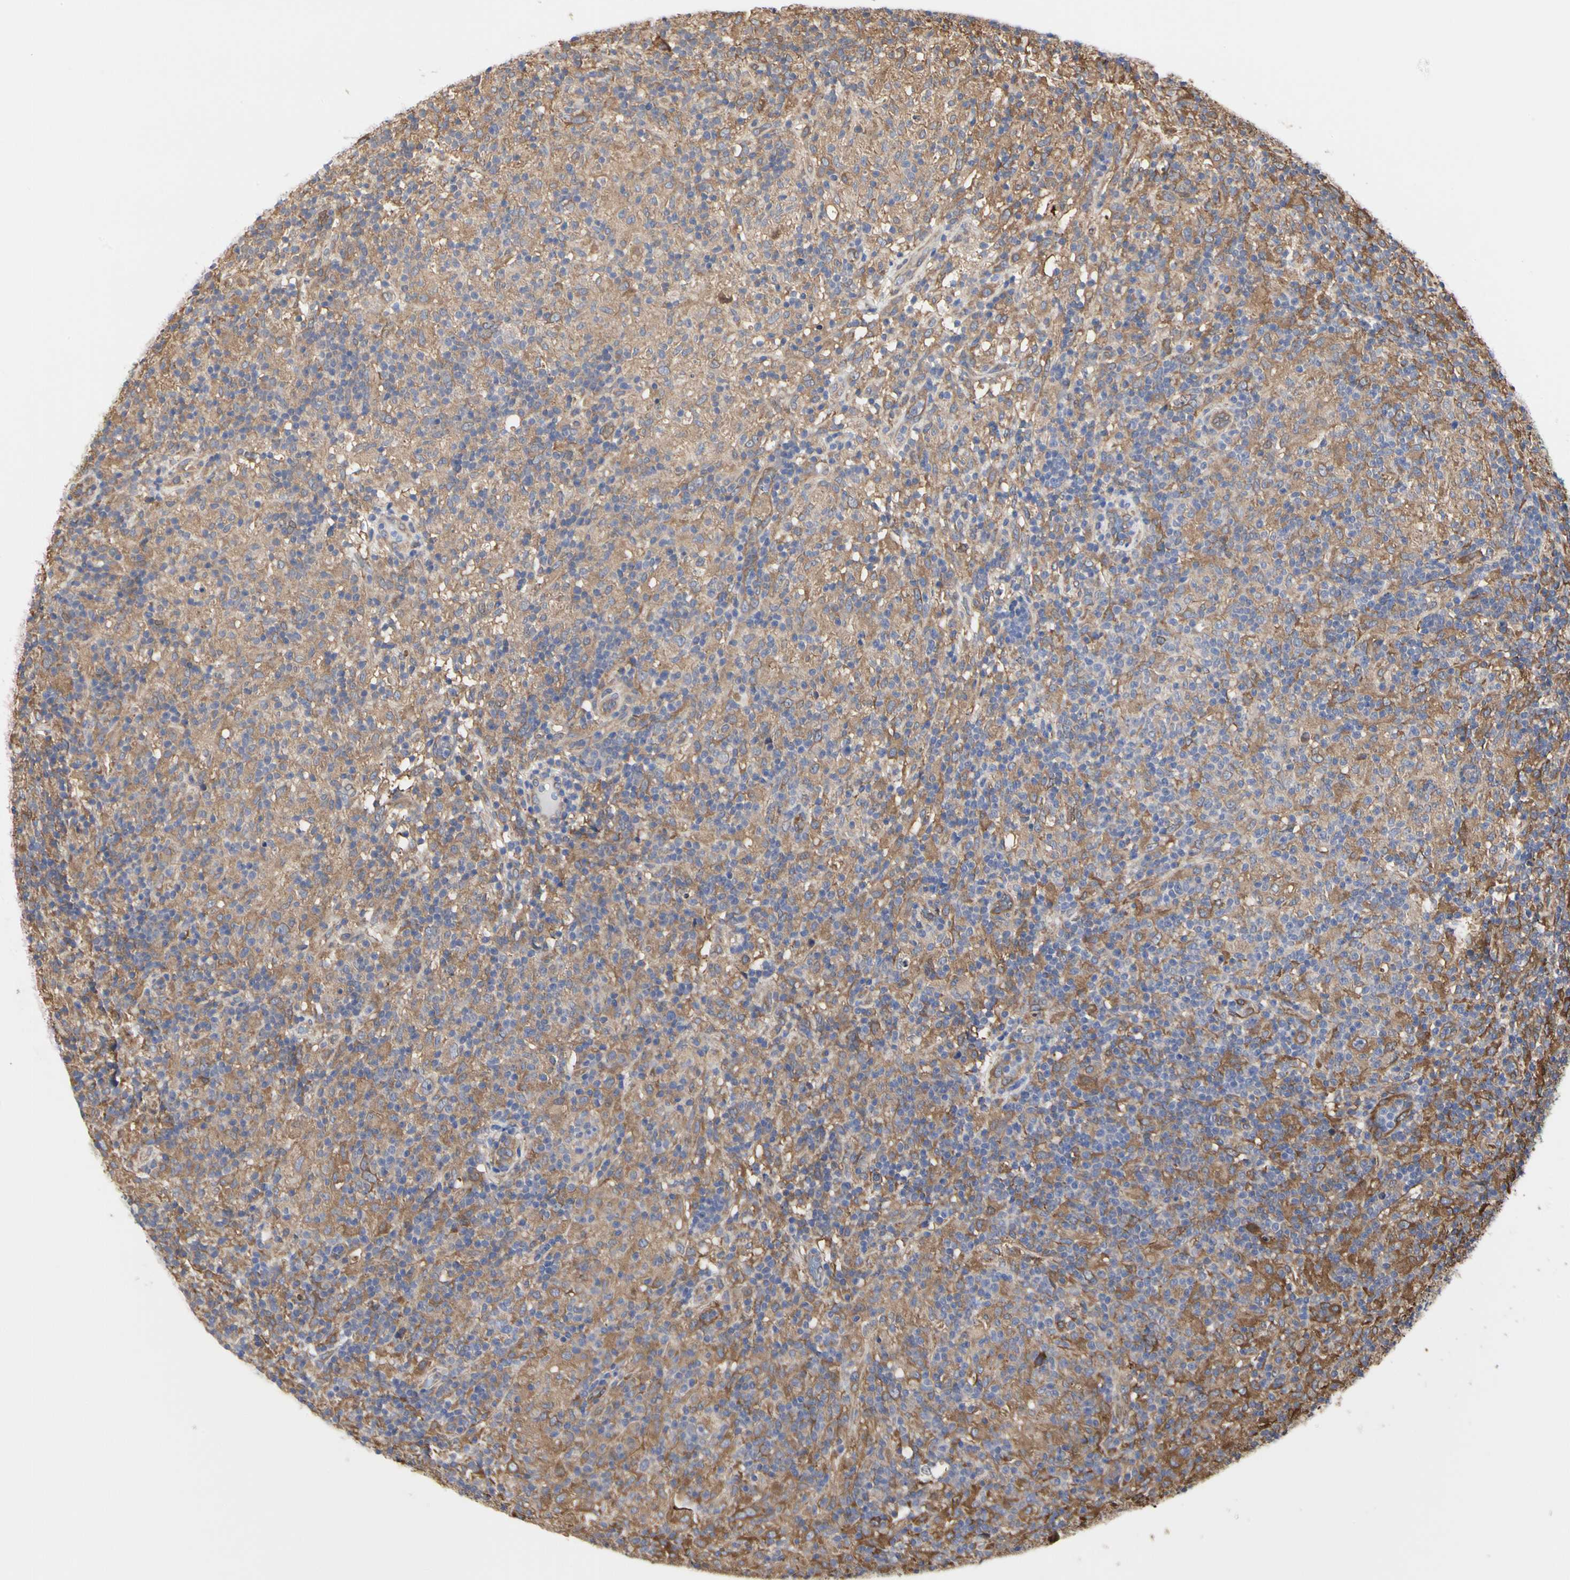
{"staining": {"intensity": "weak", "quantity": ">75%", "location": "cytoplasmic/membranous"}, "tissue": "lymphoma", "cell_type": "Tumor cells", "image_type": "cancer", "snomed": [{"axis": "morphology", "description": "Hodgkin's disease, NOS"}, {"axis": "topography", "description": "Lymph node"}], "caption": "Weak cytoplasmic/membranous protein staining is appreciated in approximately >75% of tumor cells in Hodgkin's disease.", "gene": "C3orf52", "patient": {"sex": "male", "age": 70}}